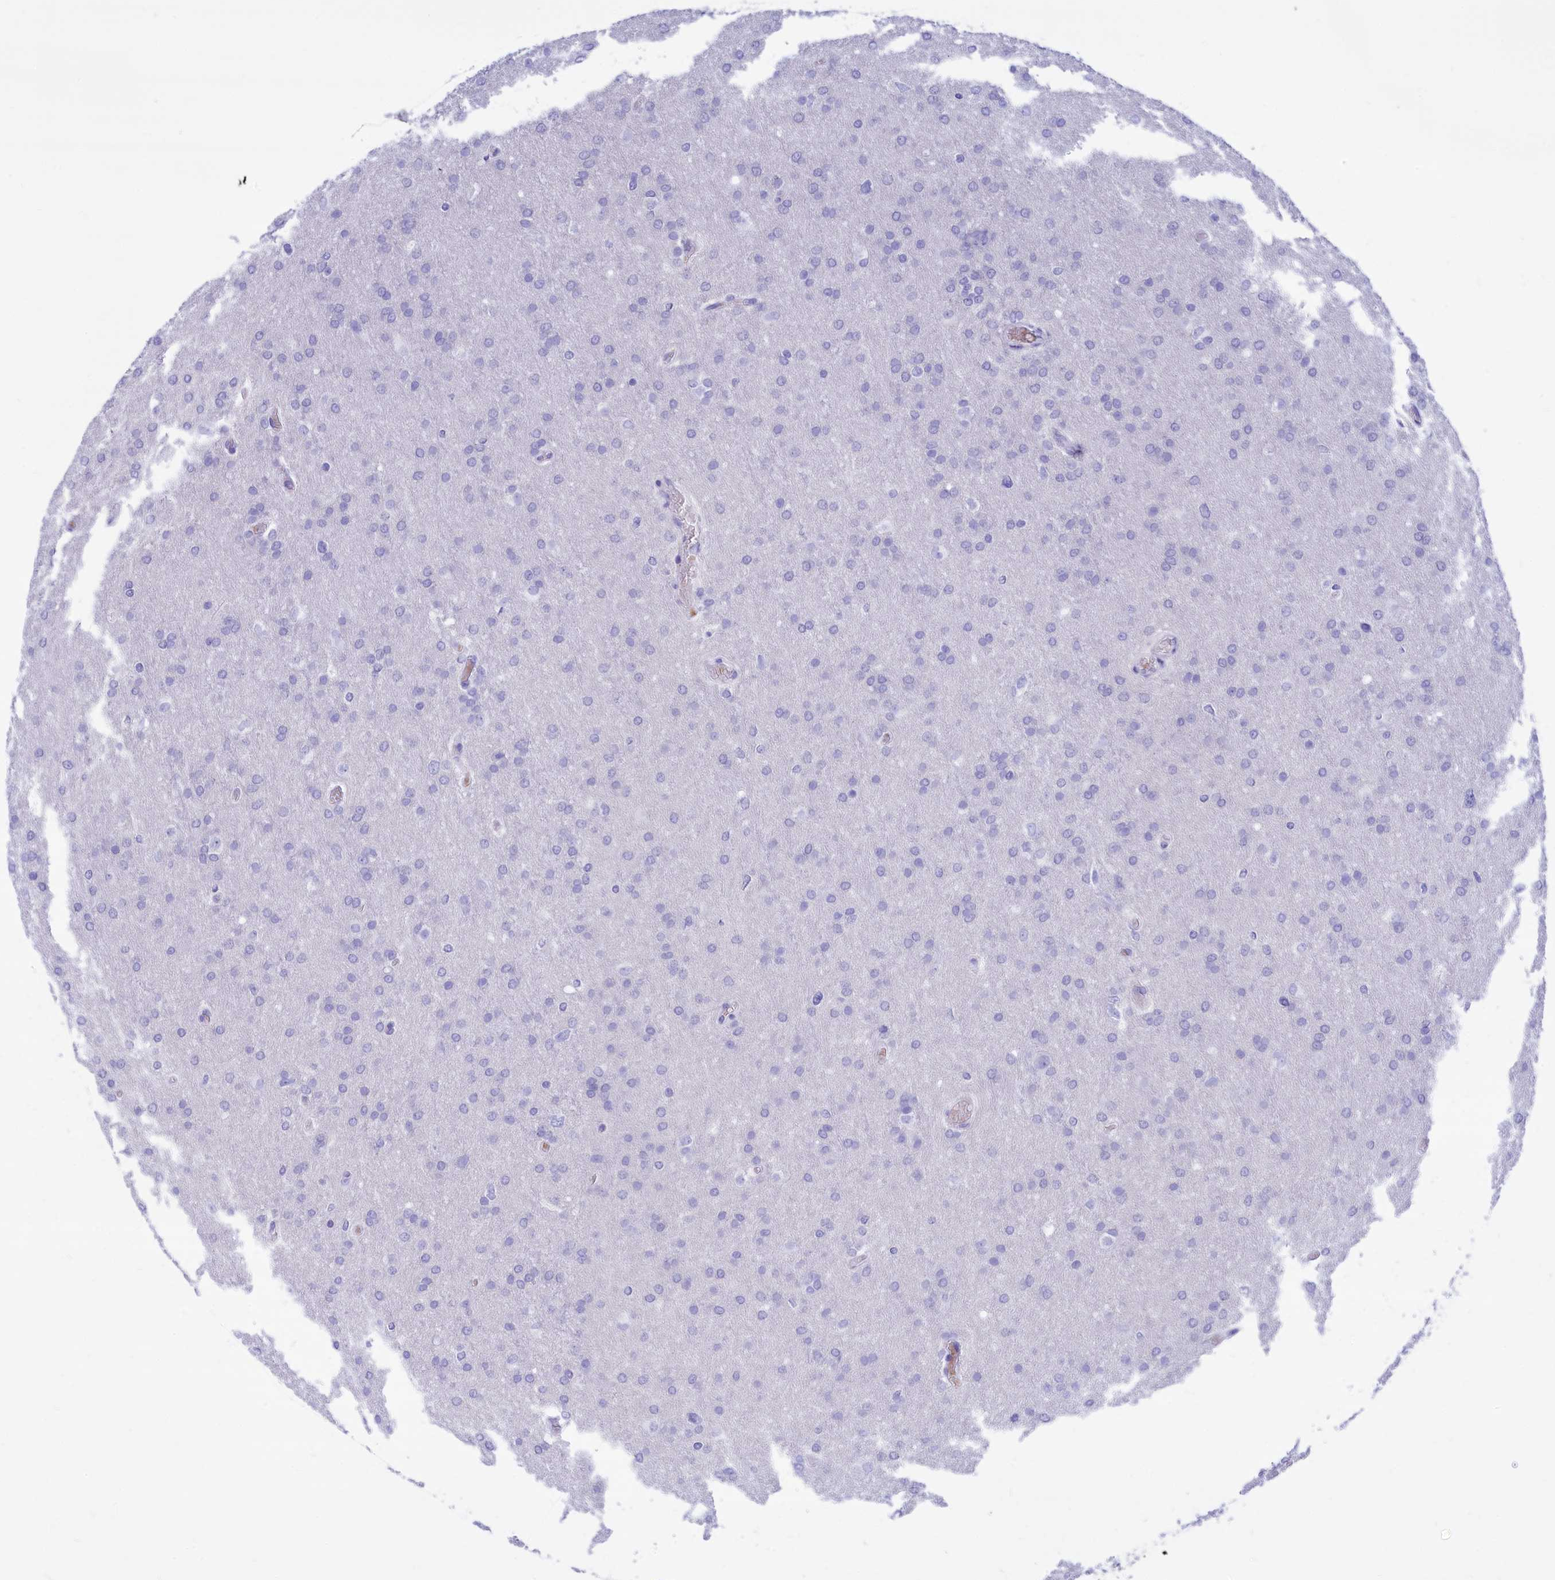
{"staining": {"intensity": "negative", "quantity": "none", "location": "none"}, "tissue": "glioma", "cell_type": "Tumor cells", "image_type": "cancer", "snomed": [{"axis": "morphology", "description": "Glioma, malignant, High grade"}, {"axis": "topography", "description": "Cerebral cortex"}], "caption": "Tumor cells are negative for brown protein staining in glioma.", "gene": "GLYATL1", "patient": {"sex": "female", "age": 36}}